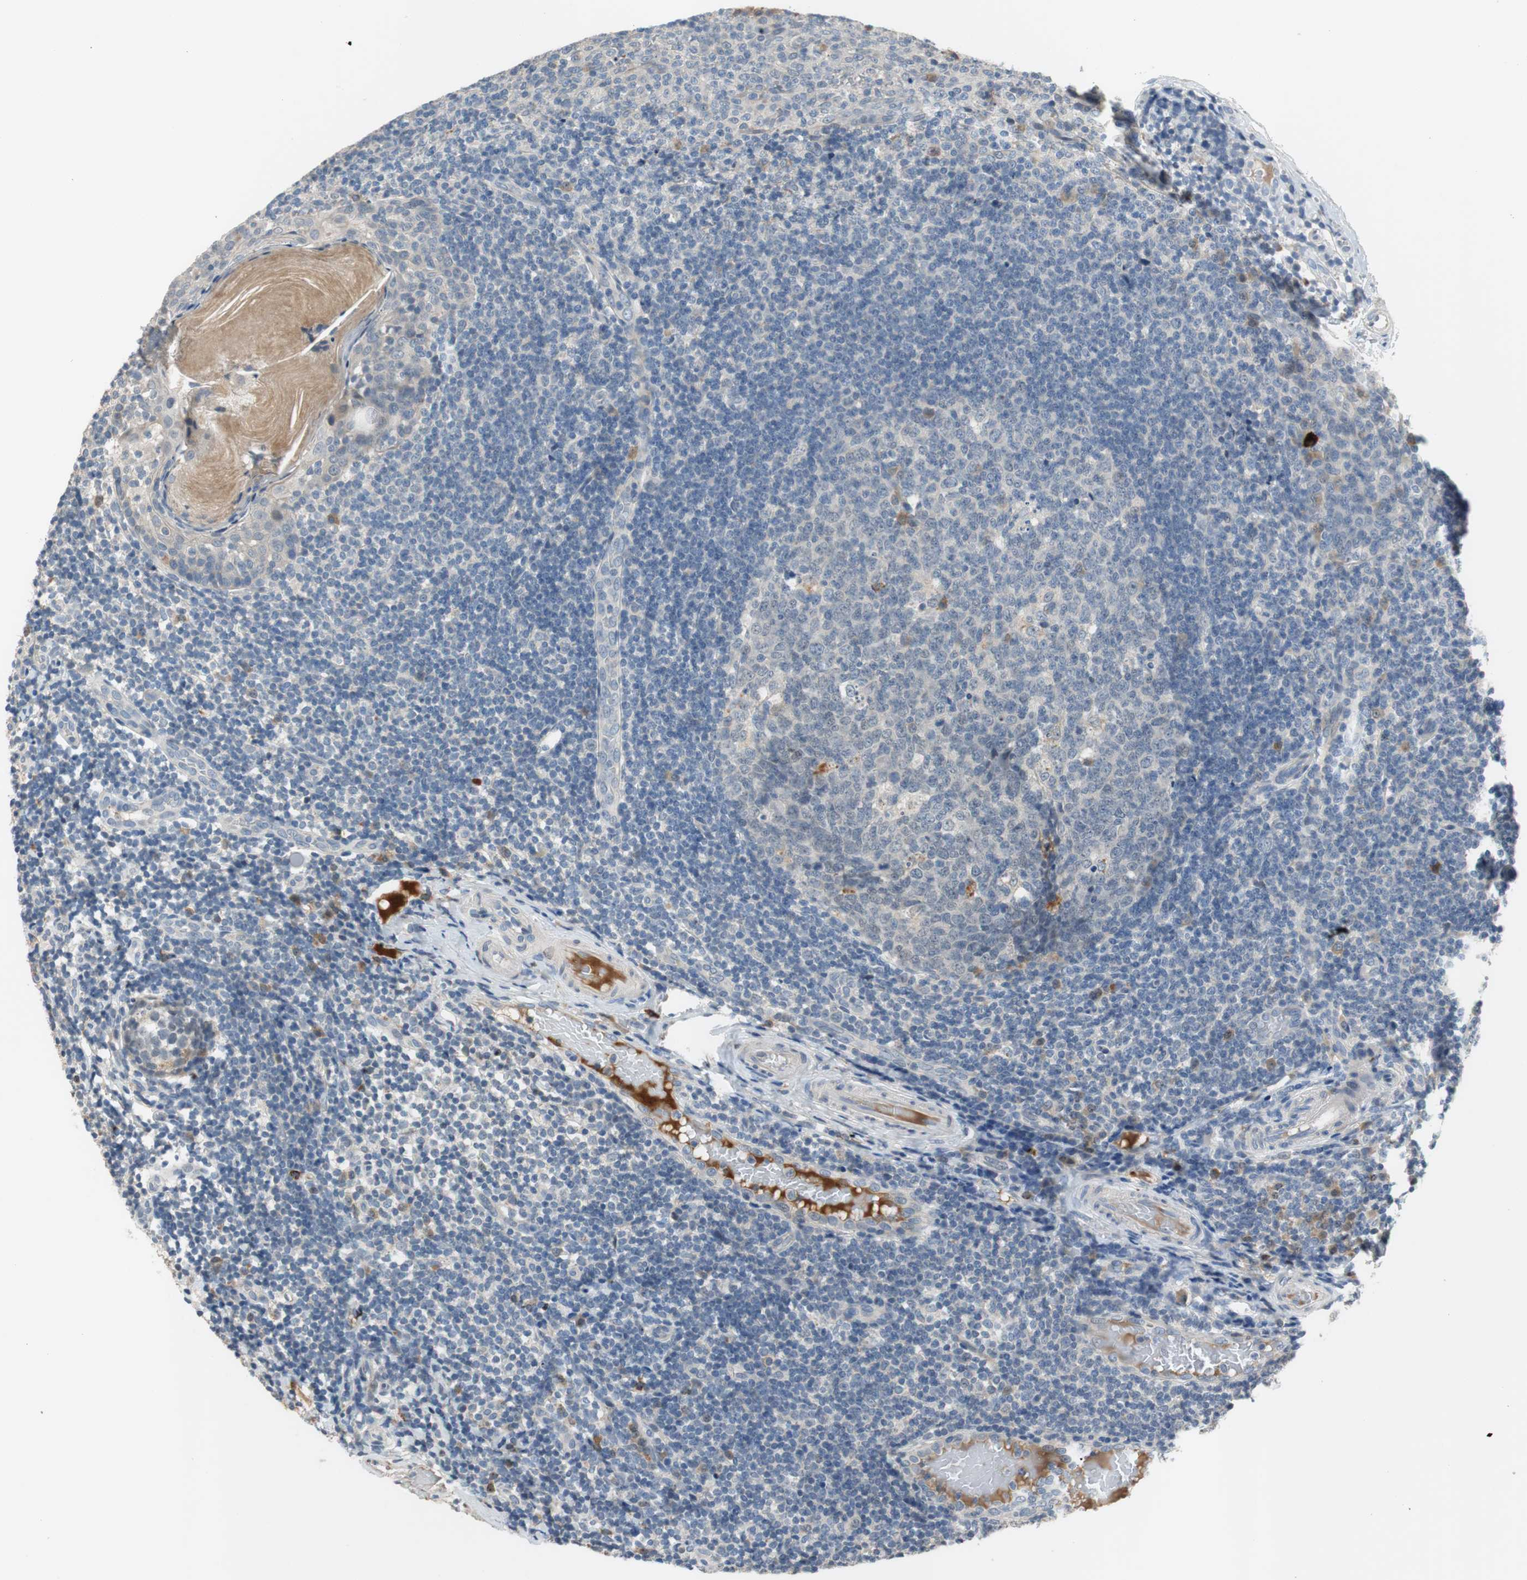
{"staining": {"intensity": "weak", "quantity": "25%-75%", "location": "cytoplasmic/membranous"}, "tissue": "tonsil", "cell_type": "Germinal center cells", "image_type": "normal", "snomed": [{"axis": "morphology", "description": "Normal tissue, NOS"}, {"axis": "topography", "description": "Tonsil"}], "caption": "Tonsil stained with immunohistochemistry (IHC) demonstrates weak cytoplasmic/membranous staining in approximately 25%-75% of germinal center cells. (DAB (3,3'-diaminobenzidine) = brown stain, brightfield microscopy at high magnification).", "gene": "COL12A1", "patient": {"sex": "female", "age": 19}}